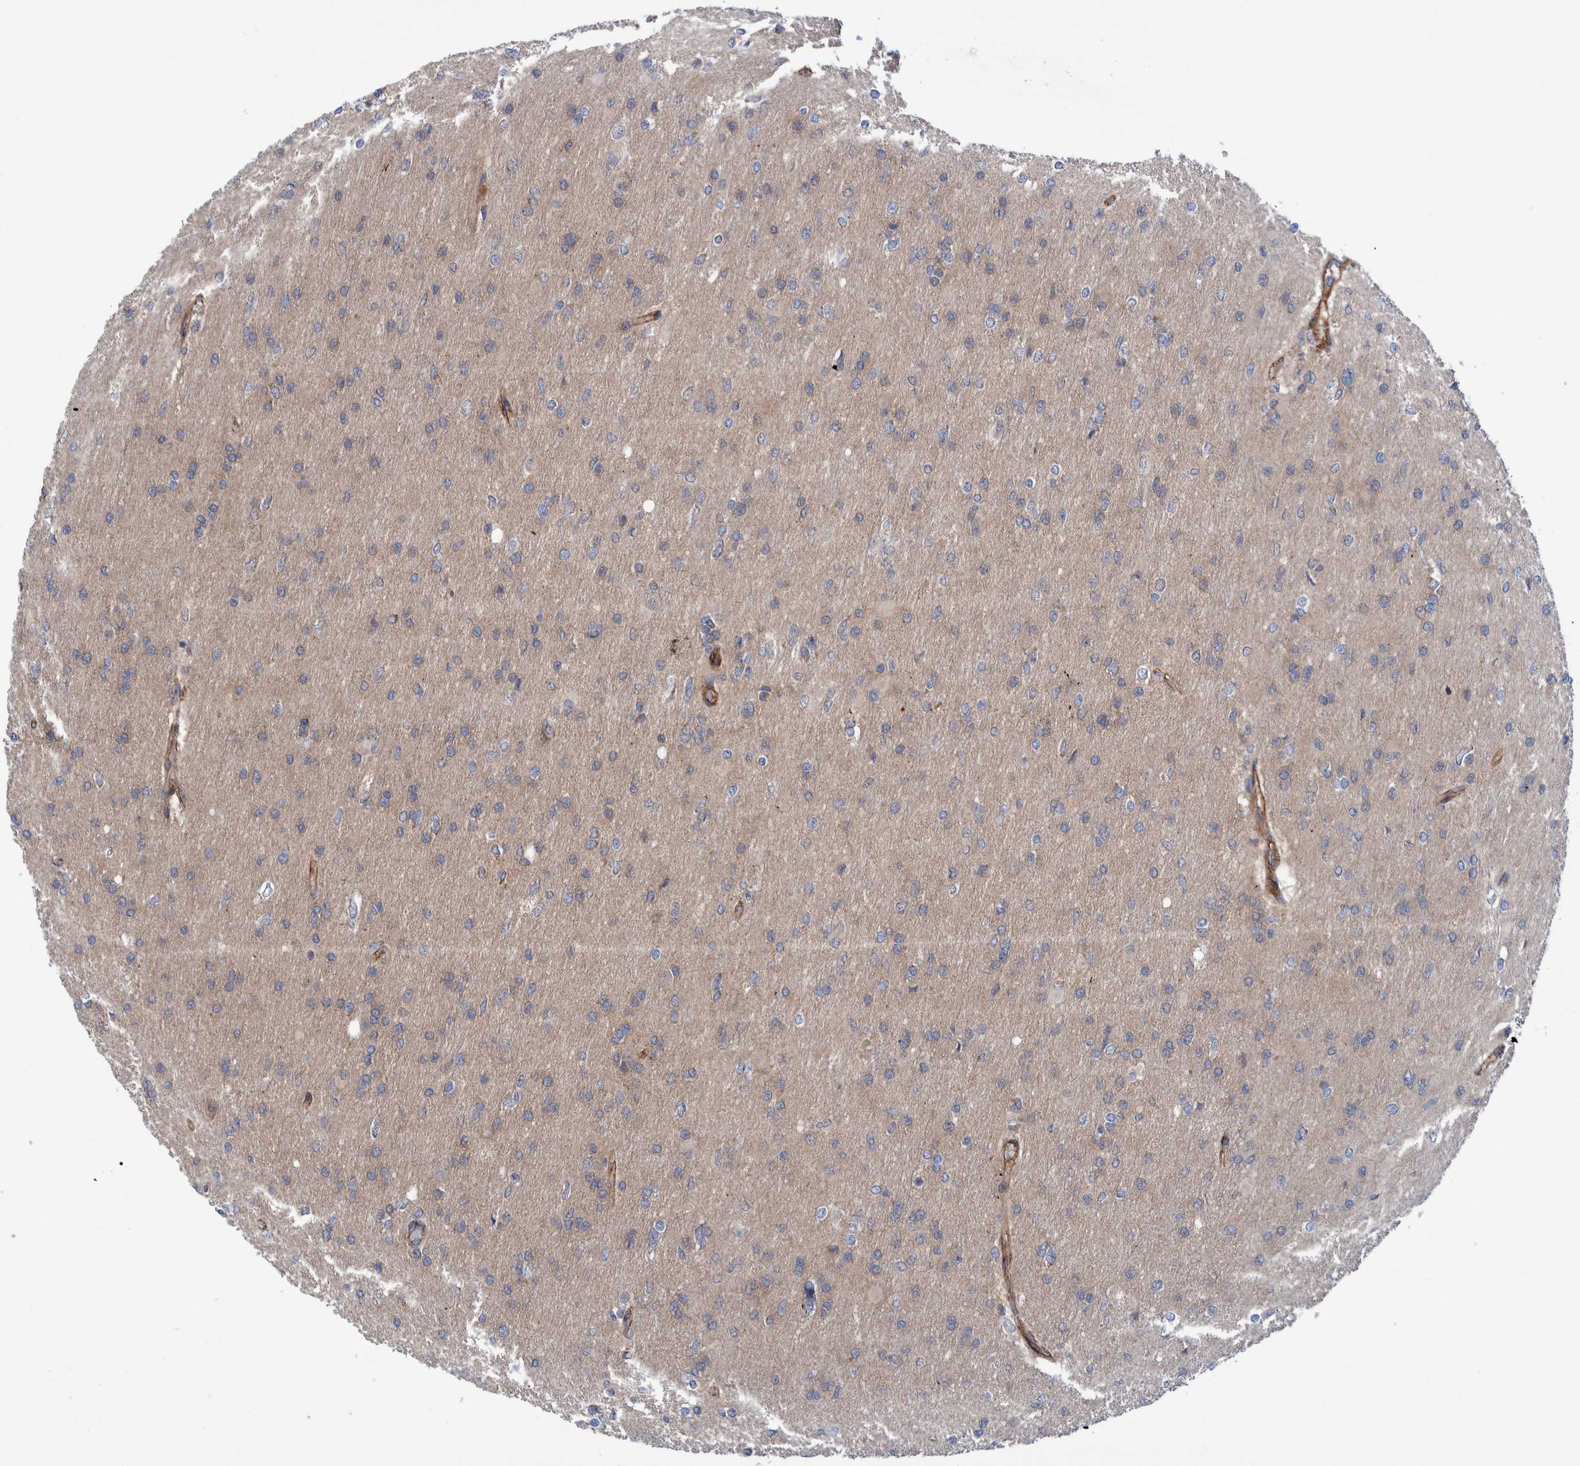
{"staining": {"intensity": "negative", "quantity": "none", "location": "none"}, "tissue": "glioma", "cell_type": "Tumor cells", "image_type": "cancer", "snomed": [{"axis": "morphology", "description": "Glioma, malignant, High grade"}, {"axis": "topography", "description": "Cerebral cortex"}], "caption": "This histopathology image is of glioma stained with IHC to label a protein in brown with the nuclei are counter-stained blue. There is no expression in tumor cells.", "gene": "SLC25A10", "patient": {"sex": "female", "age": 36}}